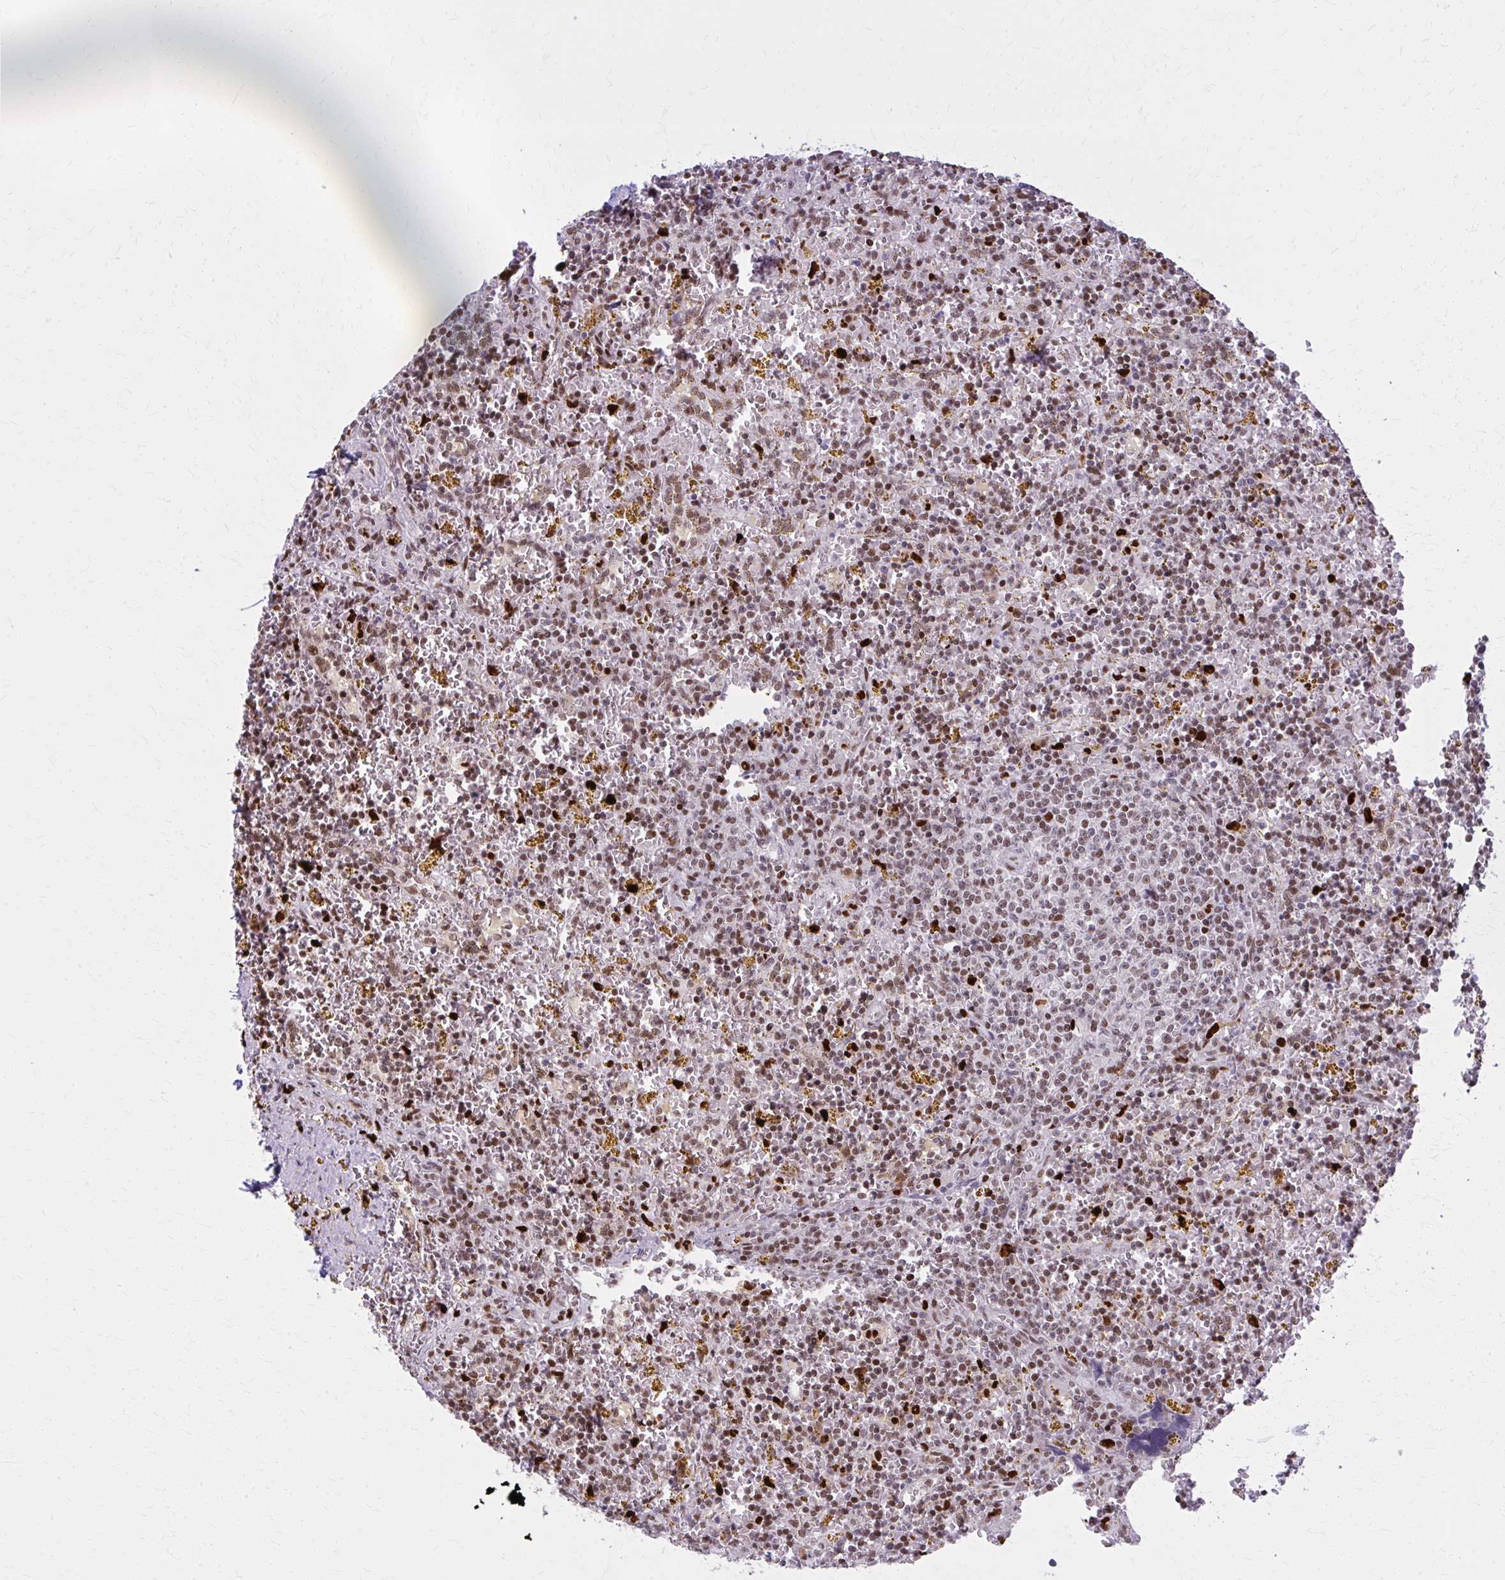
{"staining": {"intensity": "moderate", "quantity": ">75%", "location": "nuclear"}, "tissue": "lymphoma", "cell_type": "Tumor cells", "image_type": "cancer", "snomed": [{"axis": "morphology", "description": "Malignant lymphoma, non-Hodgkin's type, Low grade"}, {"axis": "topography", "description": "Spleen"}, {"axis": "topography", "description": "Lymph node"}], "caption": "Moderate nuclear staining is identified in approximately >75% of tumor cells in malignant lymphoma, non-Hodgkin's type (low-grade).", "gene": "ZNF559", "patient": {"sex": "female", "age": 66}}